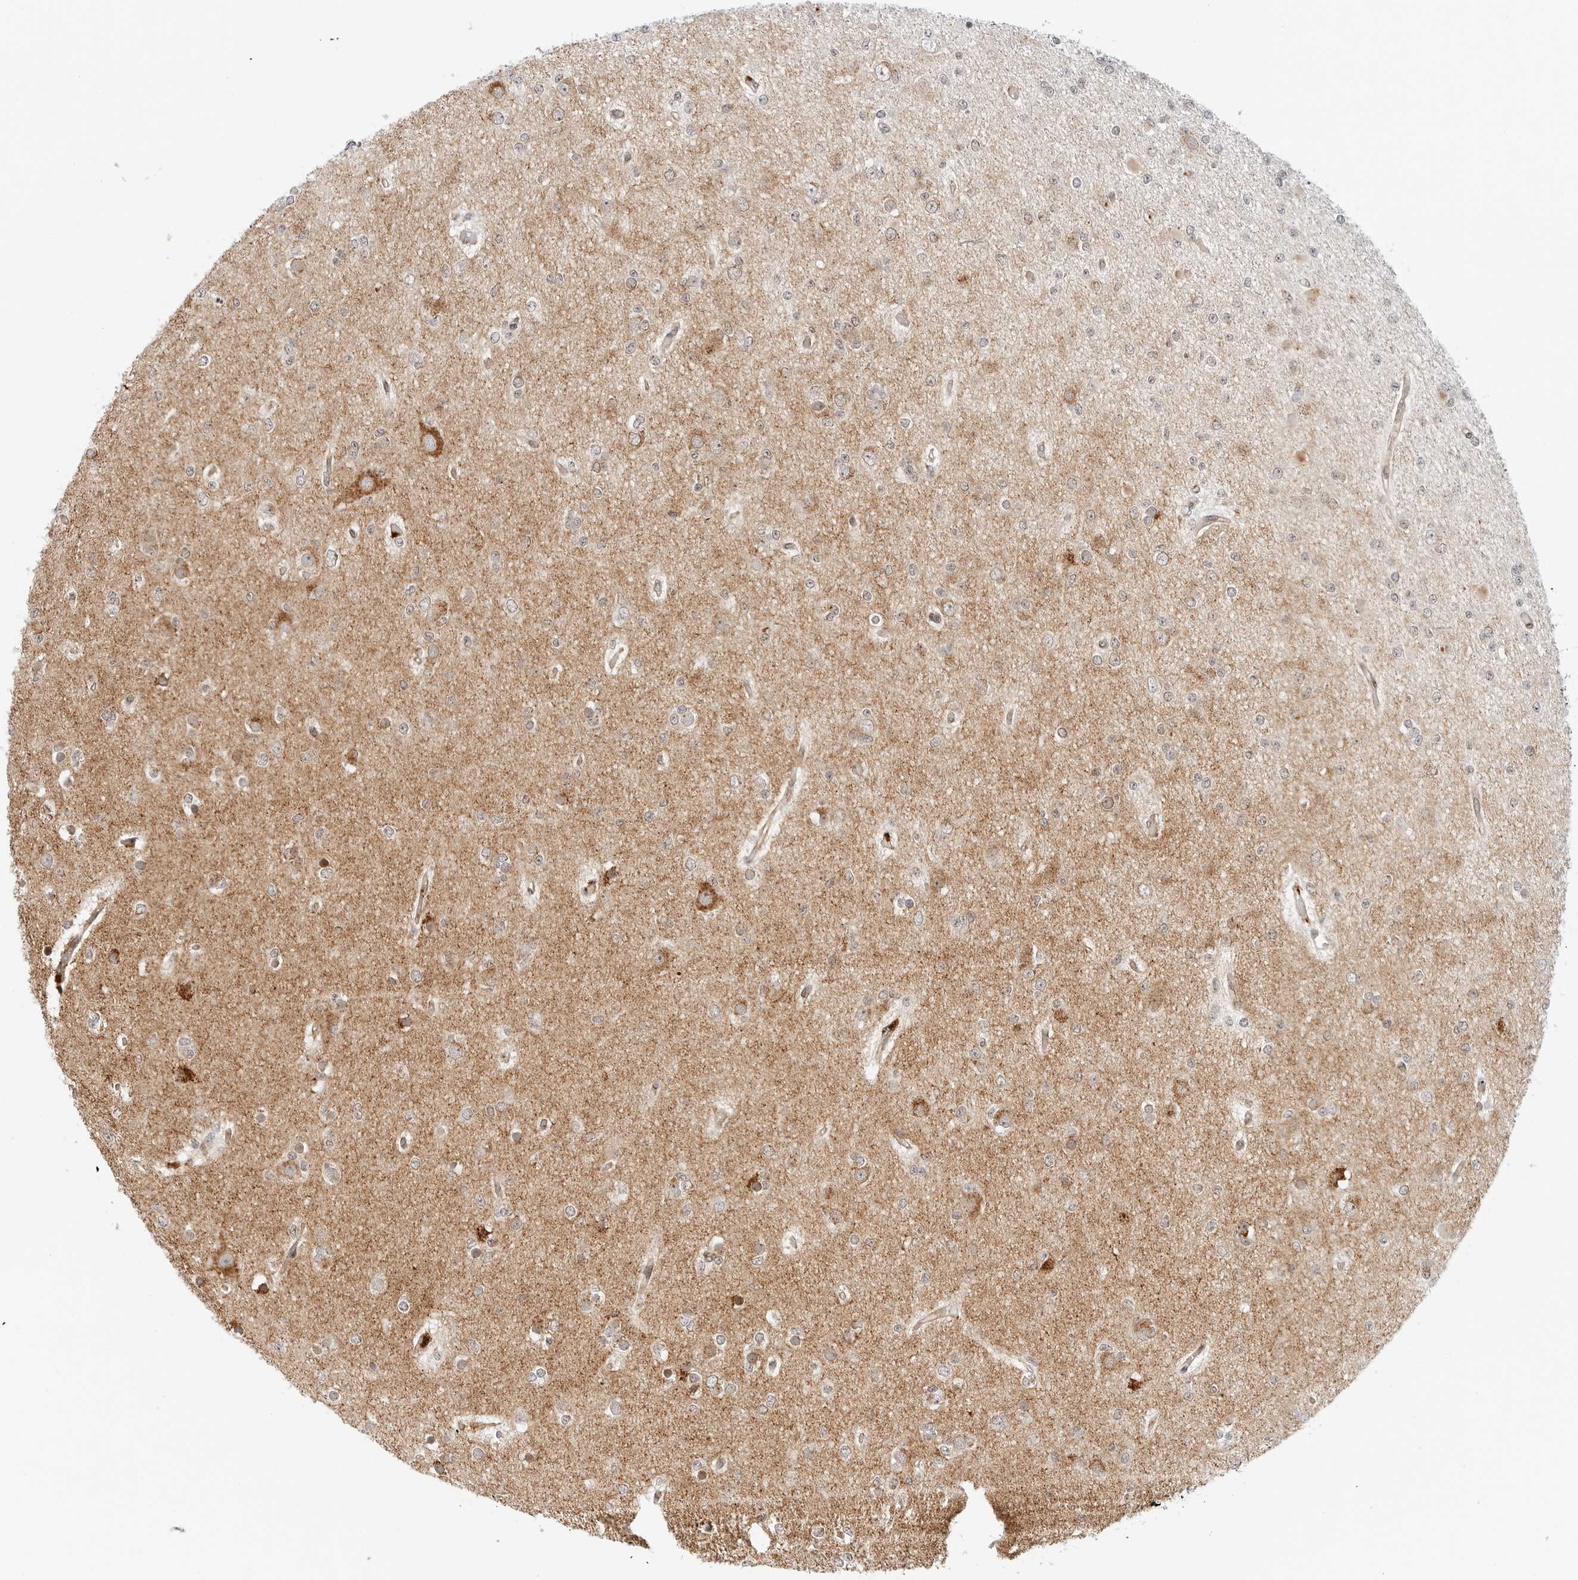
{"staining": {"intensity": "moderate", "quantity": "<25%", "location": "cytoplasmic/membranous"}, "tissue": "glioma", "cell_type": "Tumor cells", "image_type": "cancer", "snomed": [{"axis": "morphology", "description": "Glioma, malignant, Low grade"}, {"axis": "topography", "description": "Brain"}], "caption": "This image demonstrates immunohistochemistry staining of malignant glioma (low-grade), with low moderate cytoplasmic/membranous expression in about <25% of tumor cells.", "gene": "DYRK4", "patient": {"sex": "female", "age": 22}}